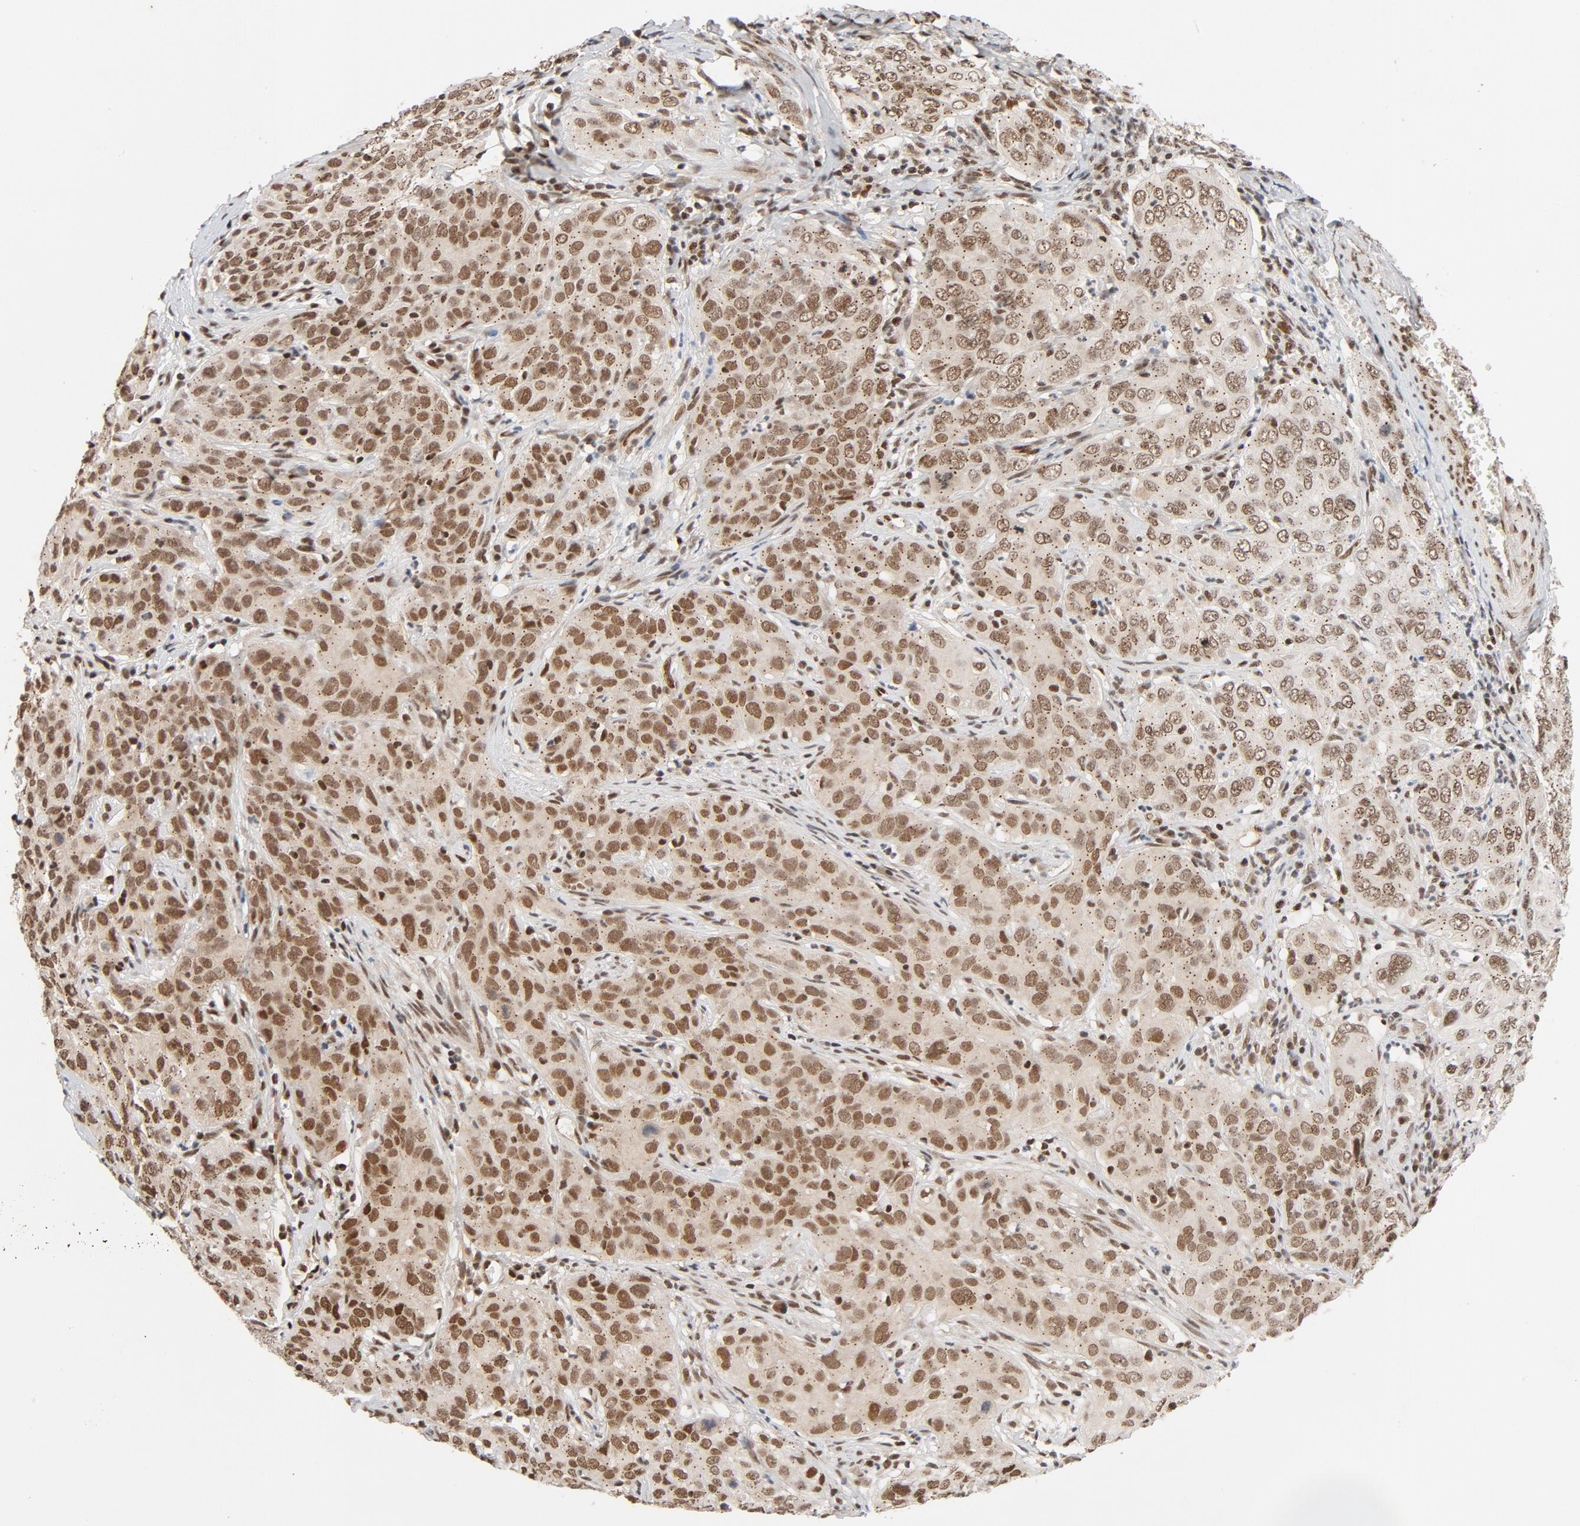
{"staining": {"intensity": "moderate", "quantity": ">75%", "location": "nuclear"}, "tissue": "cervical cancer", "cell_type": "Tumor cells", "image_type": "cancer", "snomed": [{"axis": "morphology", "description": "Squamous cell carcinoma, NOS"}, {"axis": "topography", "description": "Cervix"}], "caption": "Brown immunohistochemical staining in human cervical cancer displays moderate nuclear positivity in approximately >75% of tumor cells.", "gene": "SMARCD1", "patient": {"sex": "female", "age": 38}}